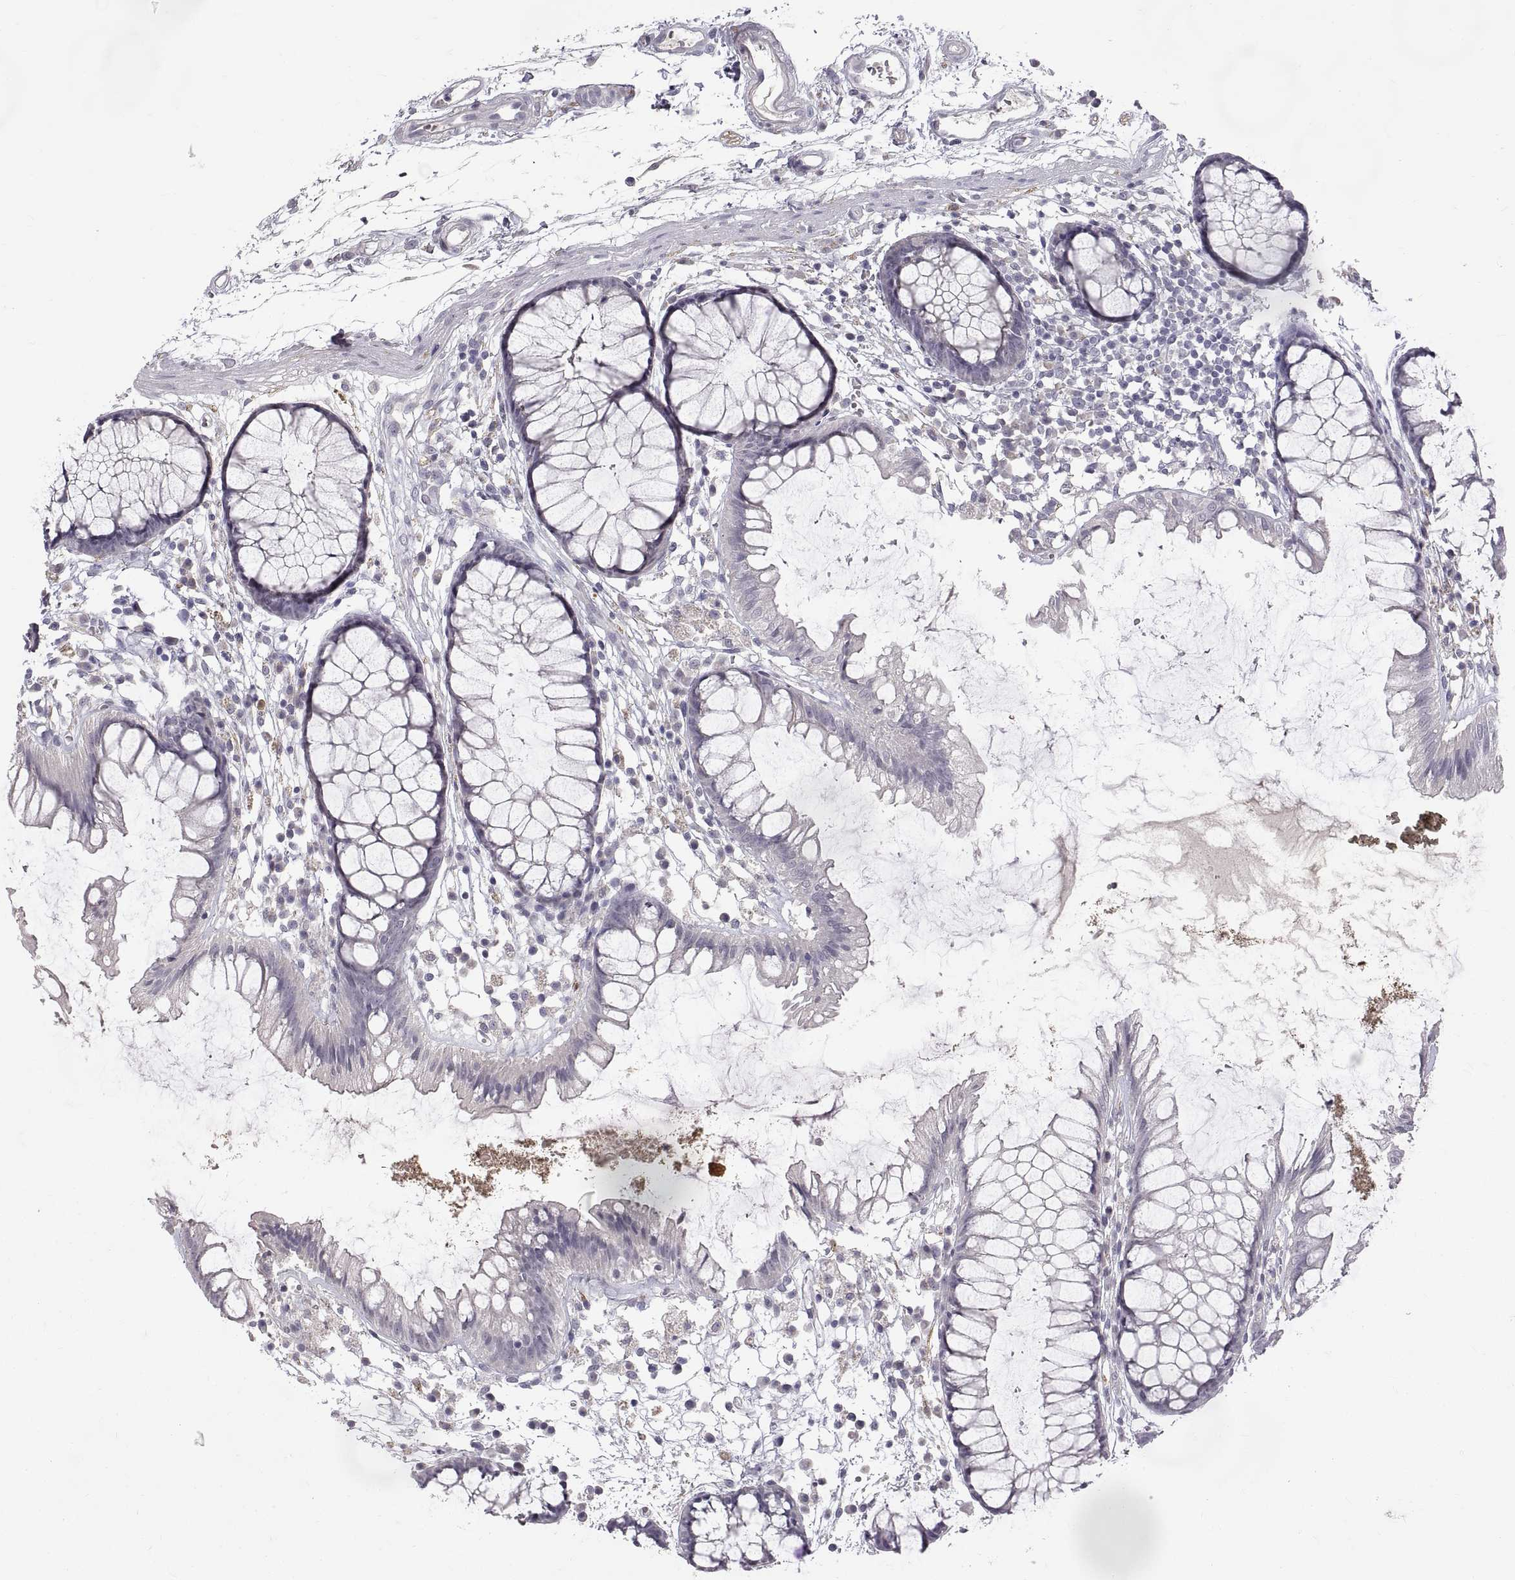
{"staining": {"intensity": "negative", "quantity": "none", "location": "none"}, "tissue": "colon", "cell_type": "Endothelial cells", "image_type": "normal", "snomed": [{"axis": "morphology", "description": "Normal tissue, NOS"}, {"axis": "morphology", "description": "Adenocarcinoma, NOS"}, {"axis": "topography", "description": "Colon"}], "caption": "Colon stained for a protein using immunohistochemistry reveals no expression endothelial cells.", "gene": "CDH2", "patient": {"sex": "male", "age": 65}}